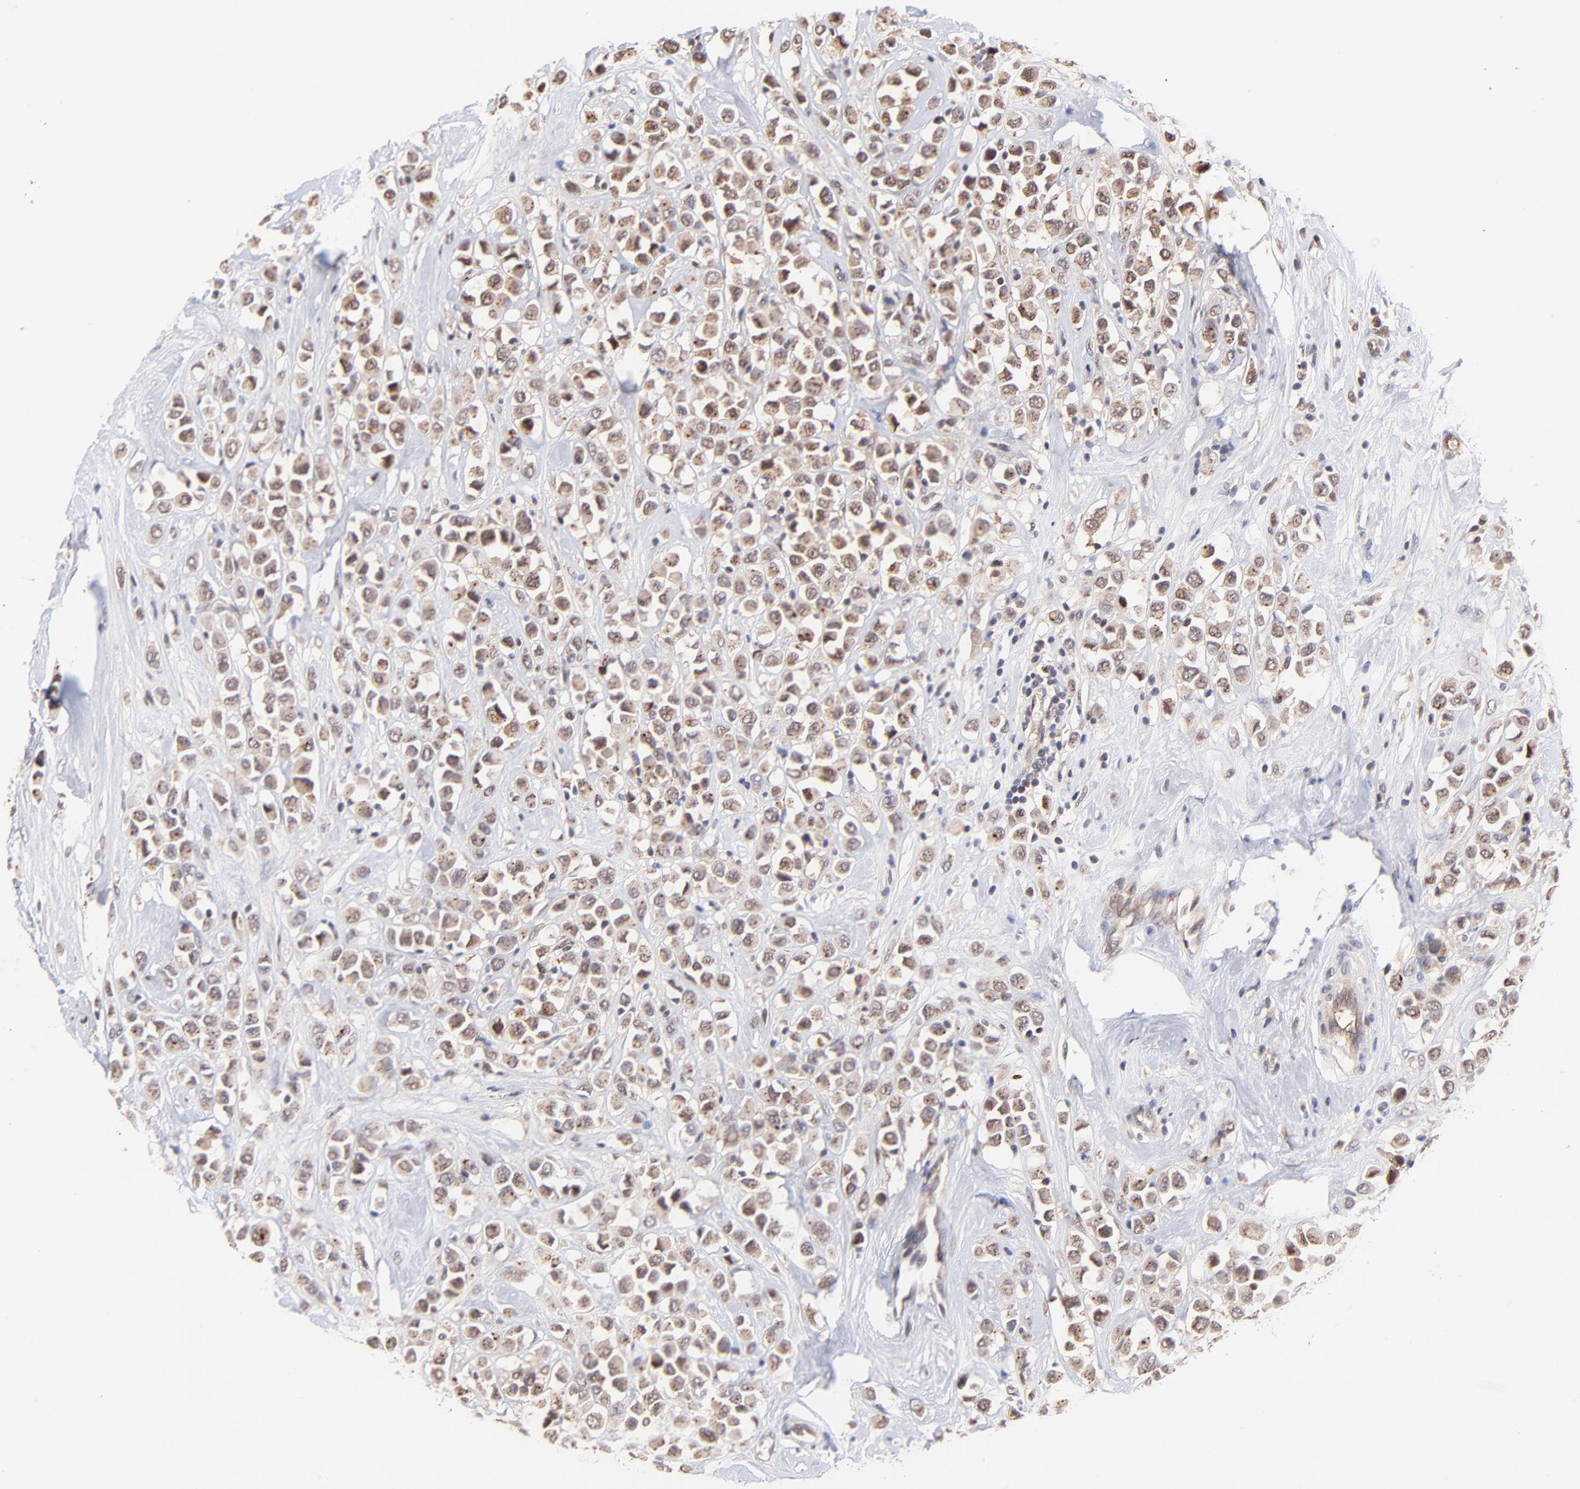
{"staining": {"intensity": "moderate", "quantity": ">75%", "location": "cytoplasmic/membranous,nuclear"}, "tissue": "breast cancer", "cell_type": "Tumor cells", "image_type": "cancer", "snomed": [{"axis": "morphology", "description": "Duct carcinoma"}, {"axis": "topography", "description": "Breast"}], "caption": "Infiltrating ductal carcinoma (breast) was stained to show a protein in brown. There is medium levels of moderate cytoplasmic/membranous and nuclear positivity in about >75% of tumor cells.", "gene": "PSMA6", "patient": {"sex": "female", "age": 61}}